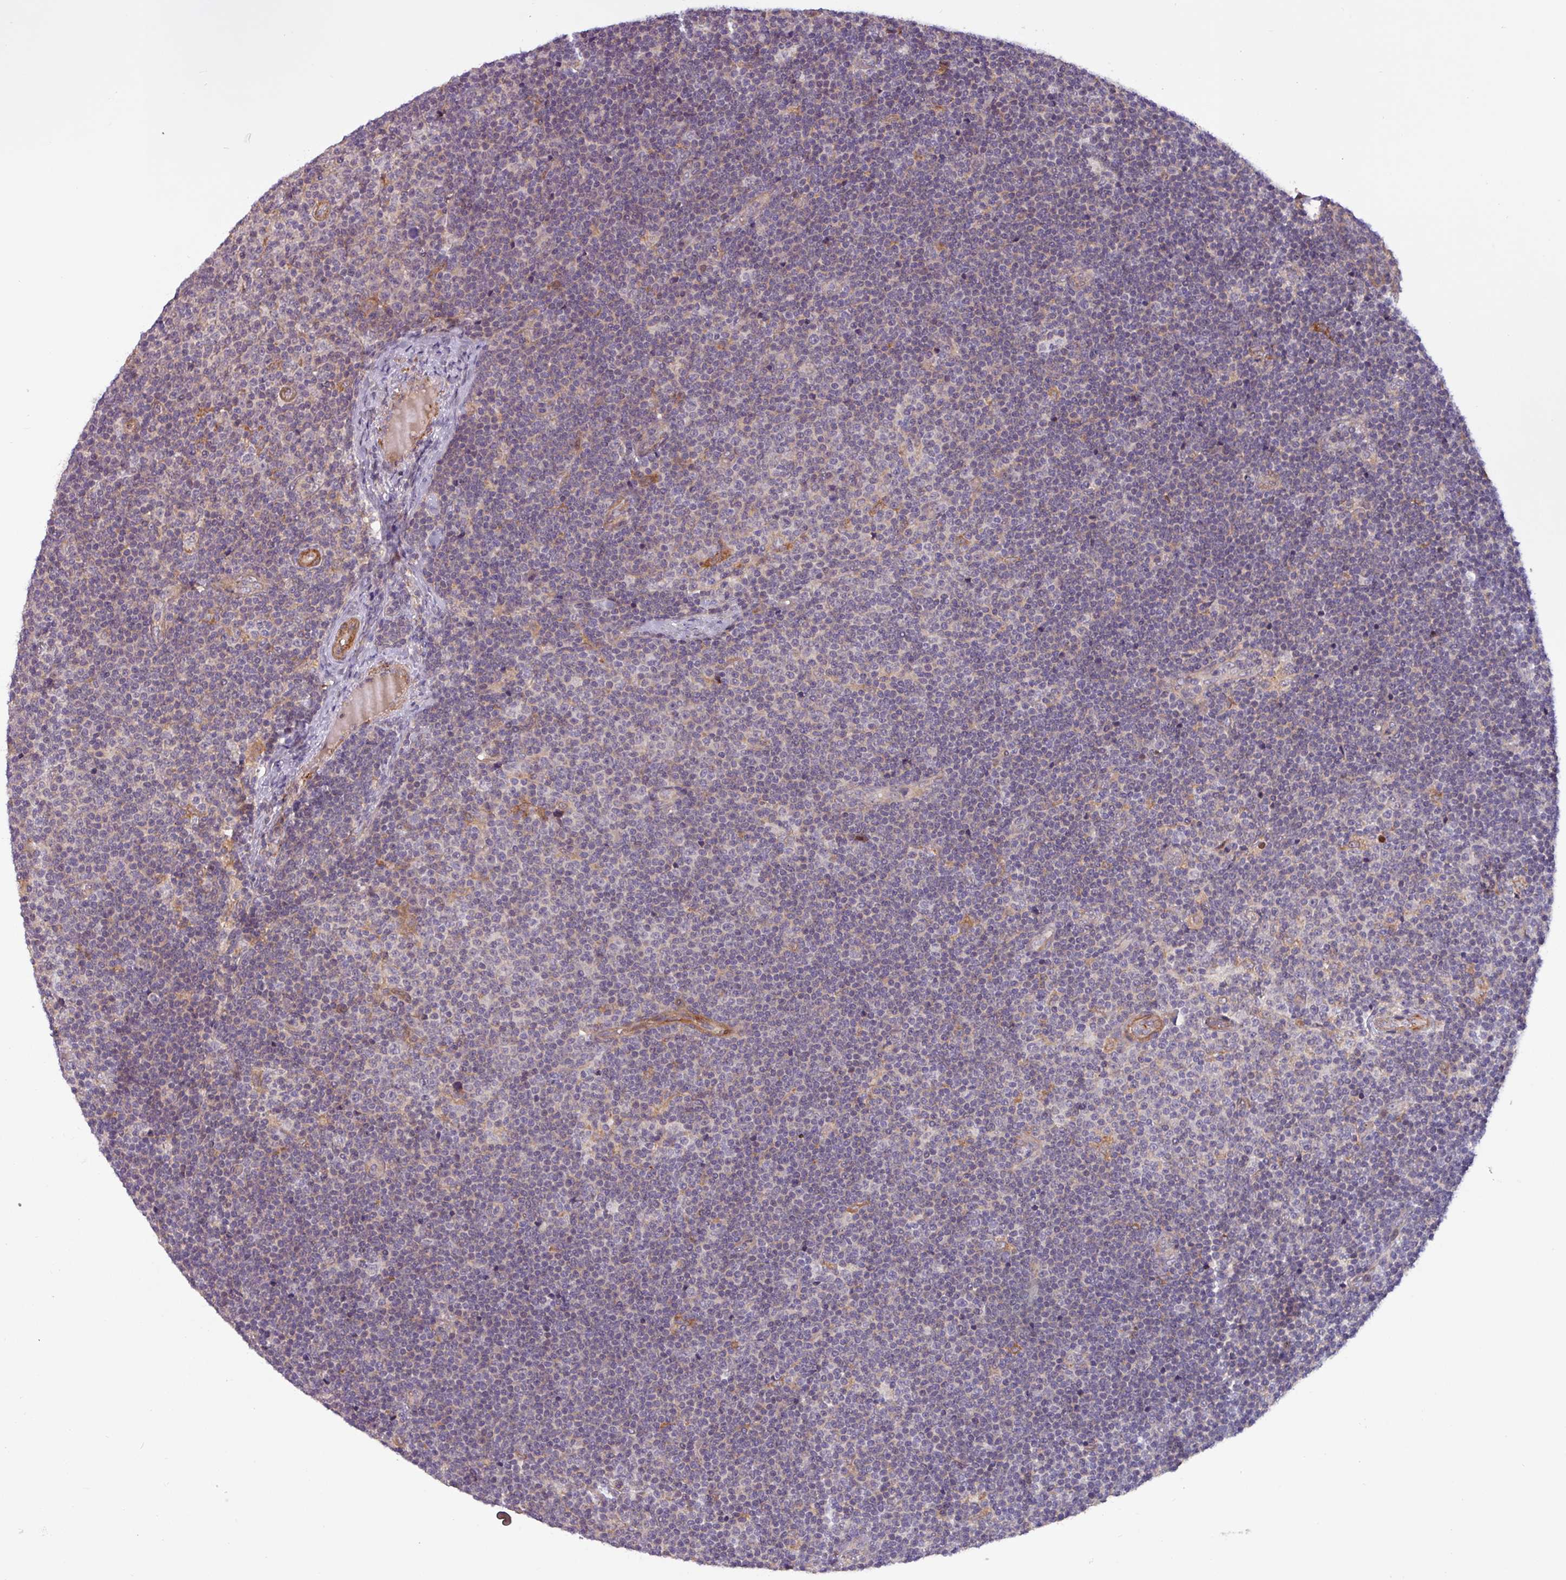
{"staining": {"intensity": "negative", "quantity": "none", "location": "none"}, "tissue": "lymphoma", "cell_type": "Tumor cells", "image_type": "cancer", "snomed": [{"axis": "morphology", "description": "Malignant lymphoma, non-Hodgkin's type, Low grade"}, {"axis": "topography", "description": "Lymph node"}], "caption": "There is no significant staining in tumor cells of malignant lymphoma, non-Hodgkin's type (low-grade). (DAB IHC with hematoxylin counter stain).", "gene": "PCED1A", "patient": {"sex": "male", "age": 48}}